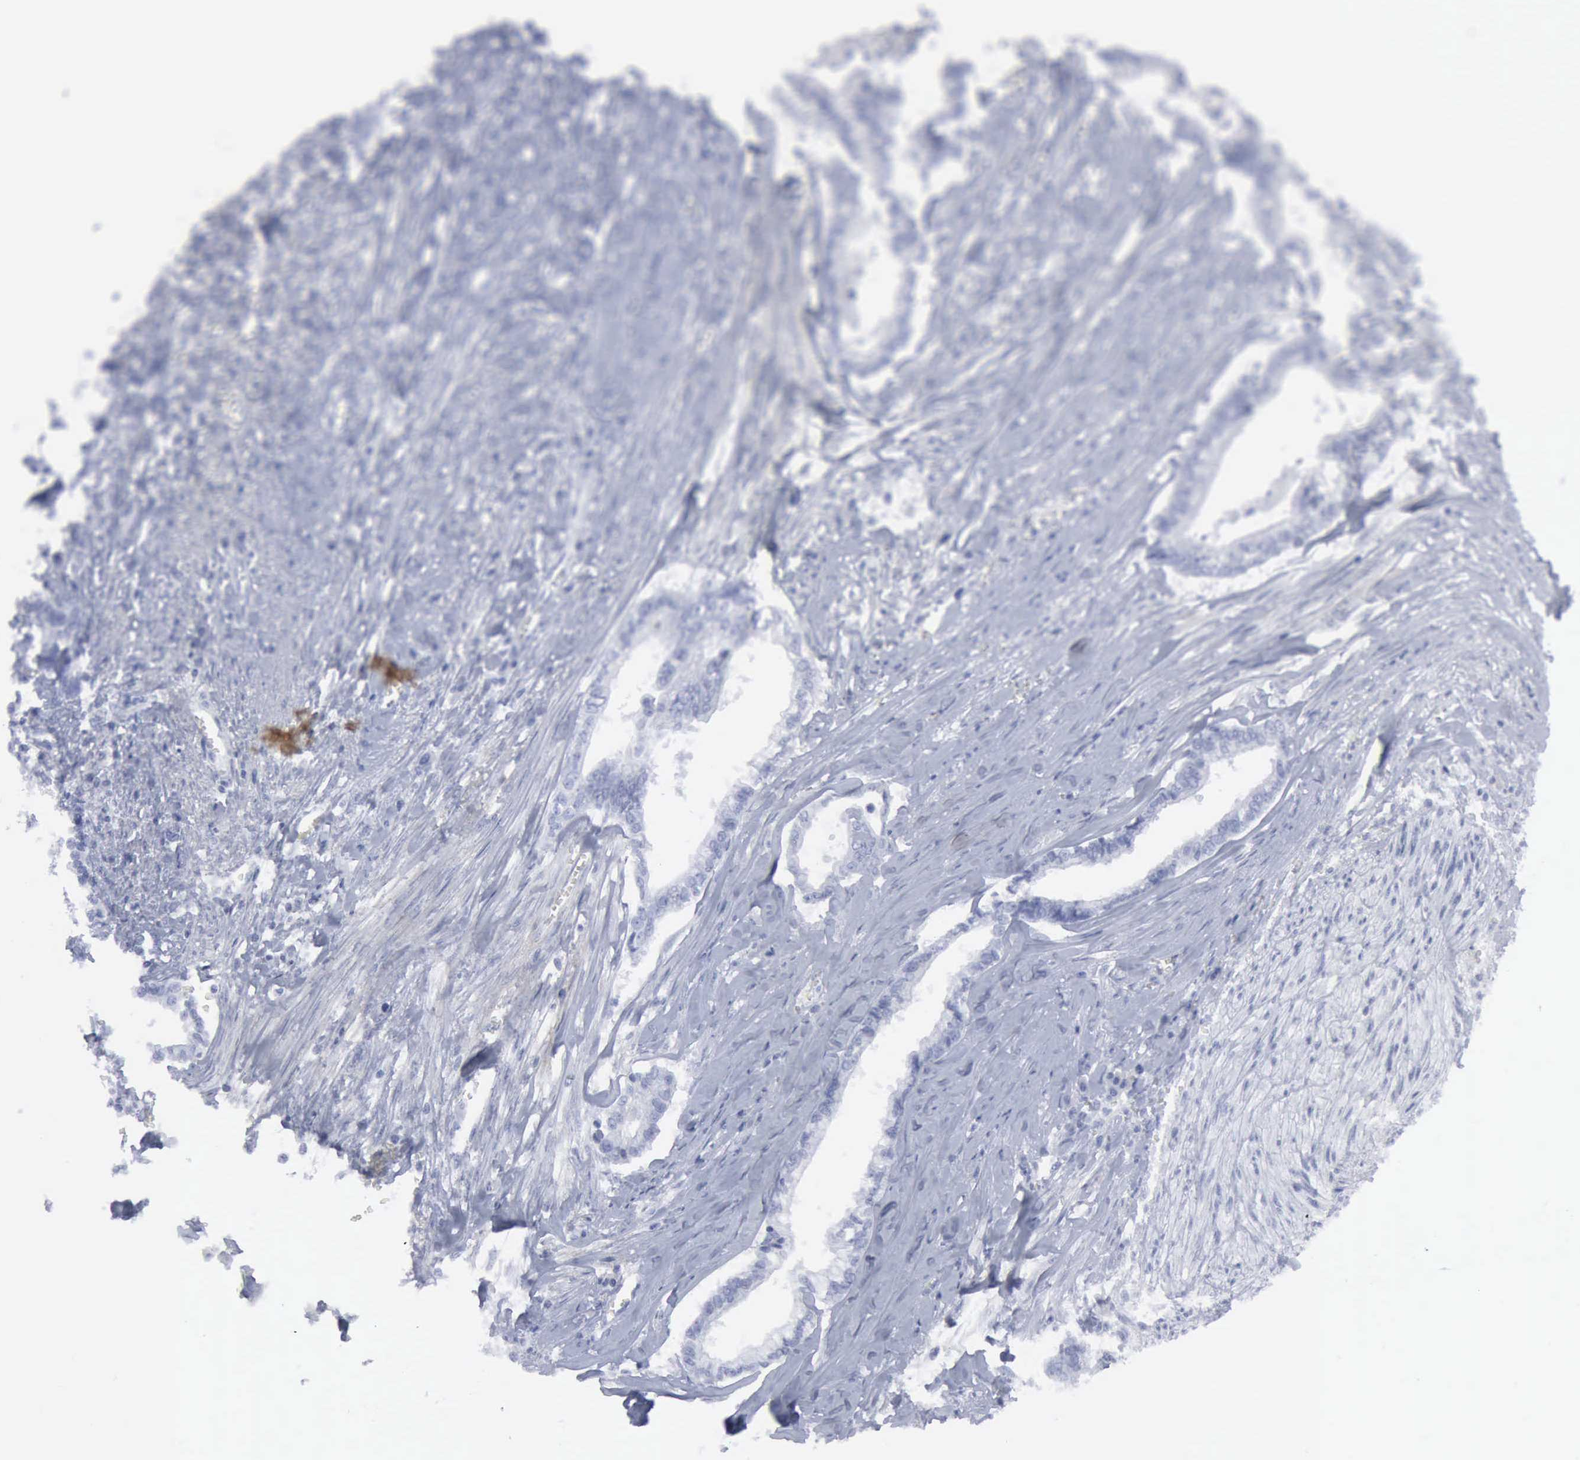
{"staining": {"intensity": "negative", "quantity": "none", "location": "none"}, "tissue": "liver cancer", "cell_type": "Tumor cells", "image_type": "cancer", "snomed": [{"axis": "morphology", "description": "Cholangiocarcinoma"}, {"axis": "topography", "description": "Liver"}], "caption": "Liver cholangiocarcinoma was stained to show a protein in brown. There is no significant expression in tumor cells. Brightfield microscopy of immunohistochemistry stained with DAB (brown) and hematoxylin (blue), captured at high magnification.", "gene": "VCAM1", "patient": {"sex": "male", "age": 57}}